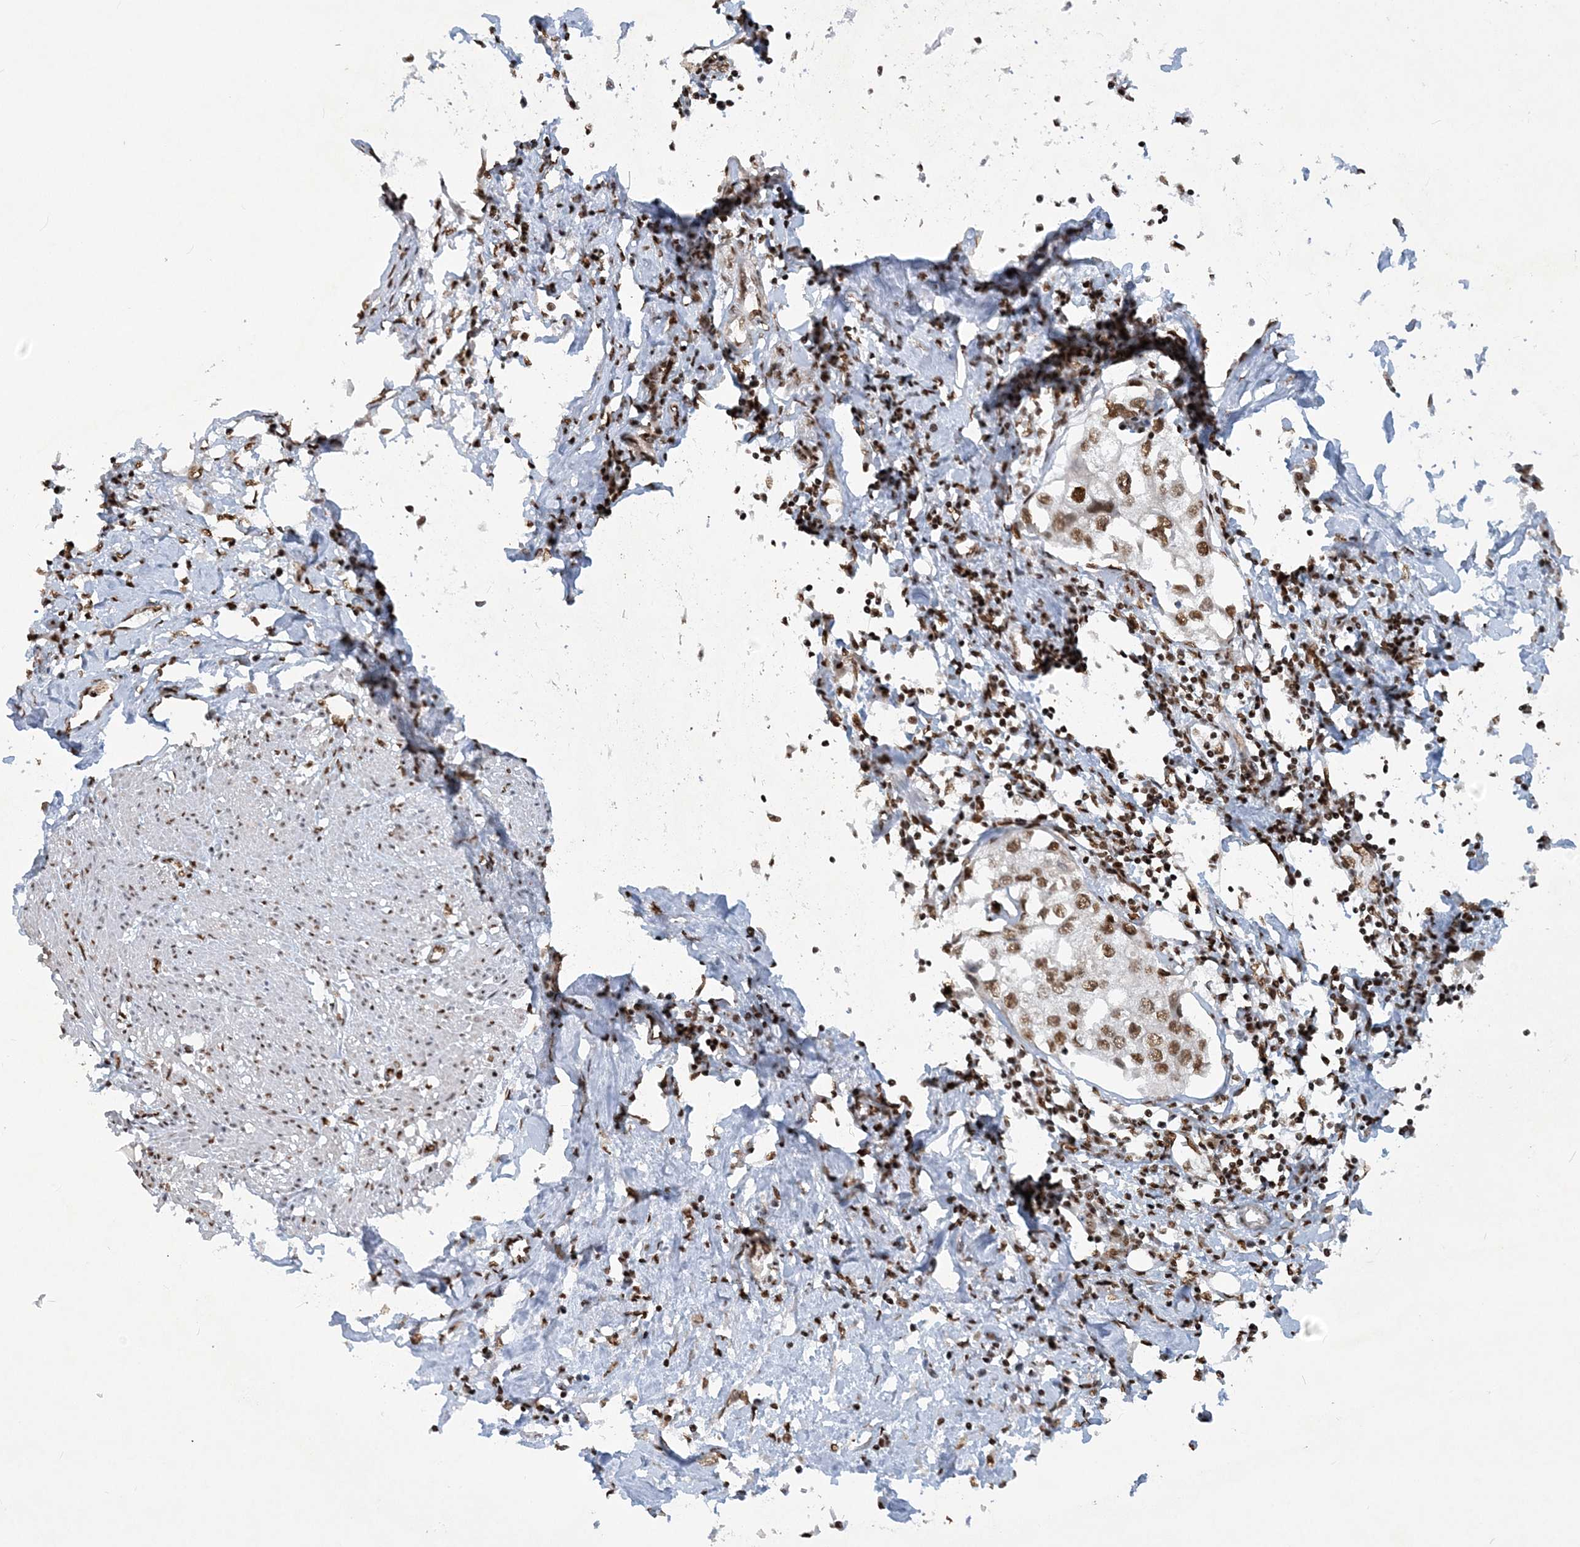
{"staining": {"intensity": "moderate", "quantity": ">75%", "location": "nuclear"}, "tissue": "urothelial cancer", "cell_type": "Tumor cells", "image_type": "cancer", "snomed": [{"axis": "morphology", "description": "Urothelial carcinoma, High grade"}, {"axis": "topography", "description": "Urinary bladder"}], "caption": "This is a histology image of immunohistochemistry (IHC) staining of high-grade urothelial carcinoma, which shows moderate positivity in the nuclear of tumor cells.", "gene": "DELE1", "patient": {"sex": "male", "age": 64}}